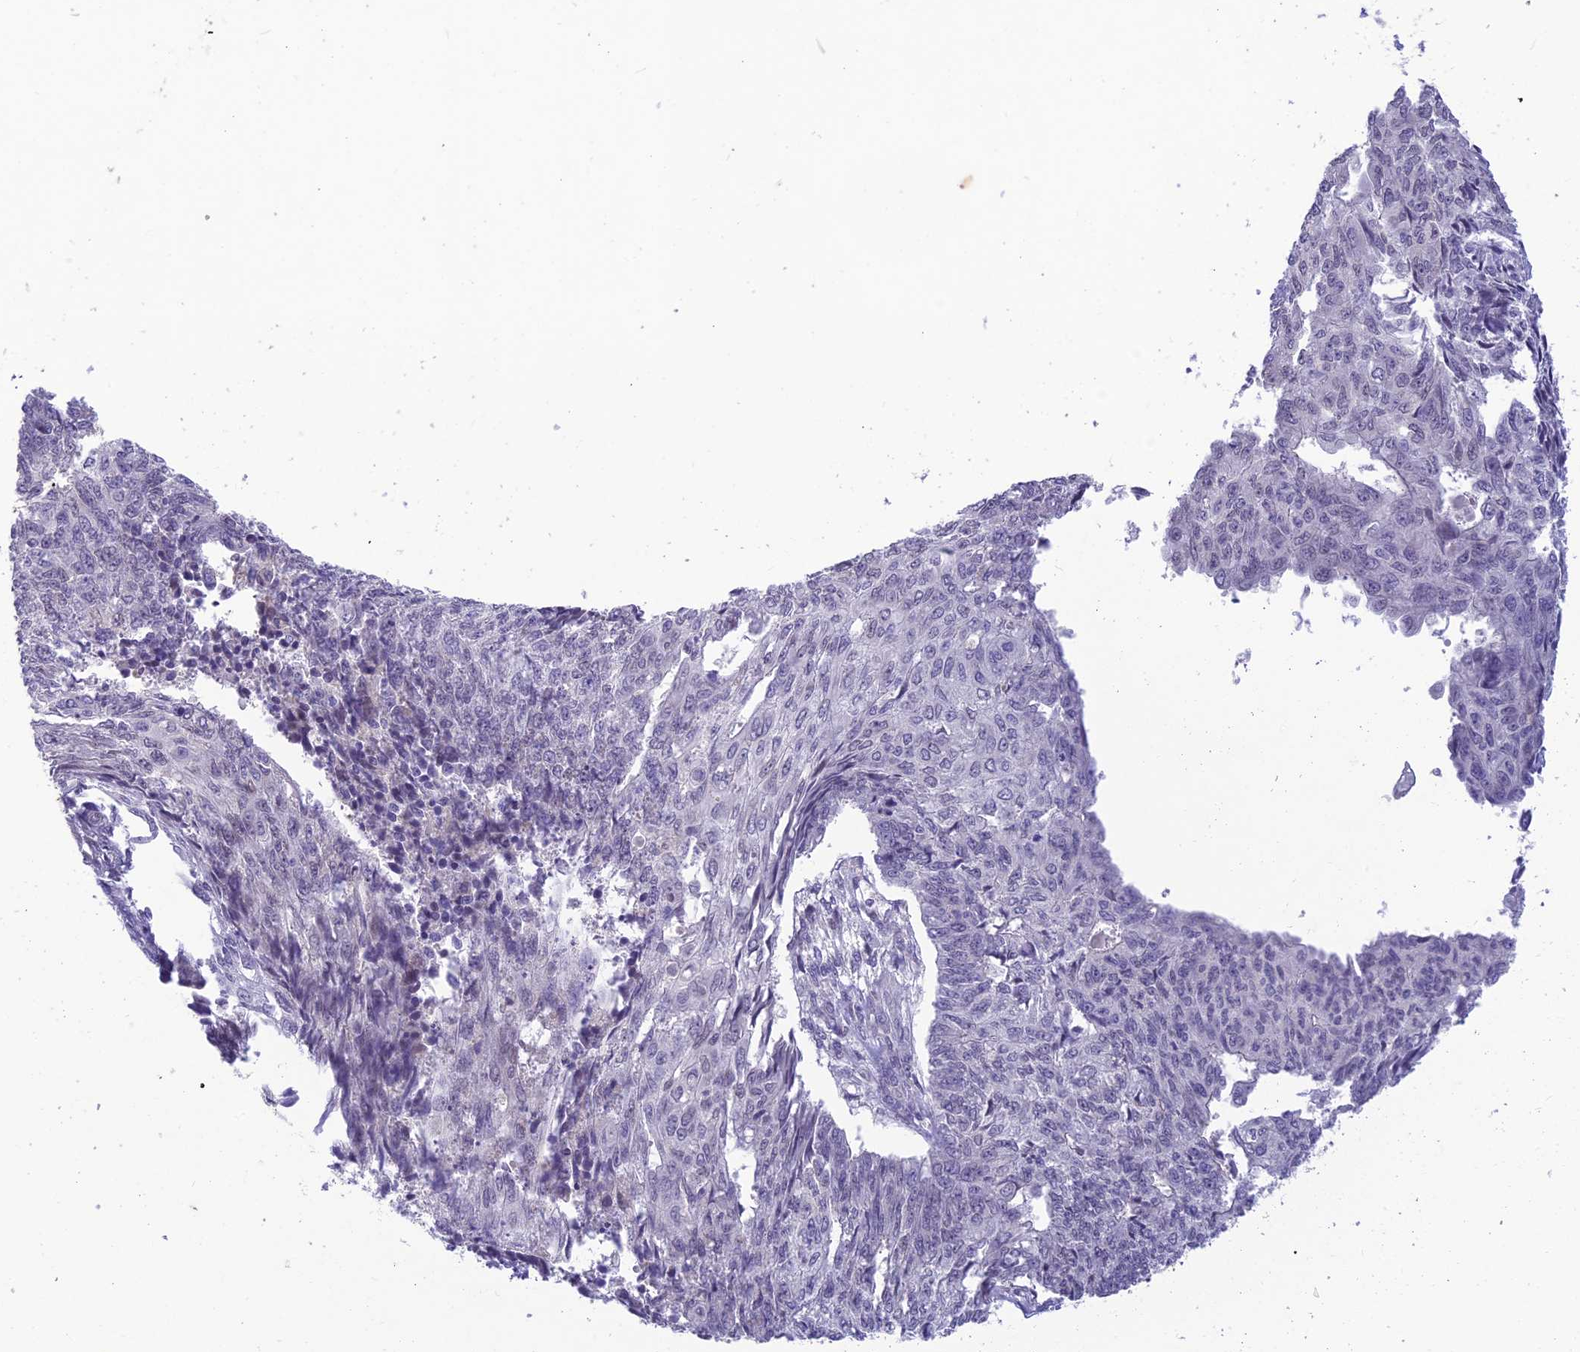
{"staining": {"intensity": "negative", "quantity": "none", "location": "none"}, "tissue": "endometrial cancer", "cell_type": "Tumor cells", "image_type": "cancer", "snomed": [{"axis": "morphology", "description": "Adenocarcinoma, NOS"}, {"axis": "topography", "description": "Endometrium"}], "caption": "Image shows no significant protein expression in tumor cells of endometrial cancer.", "gene": "BMT2", "patient": {"sex": "female", "age": 32}}